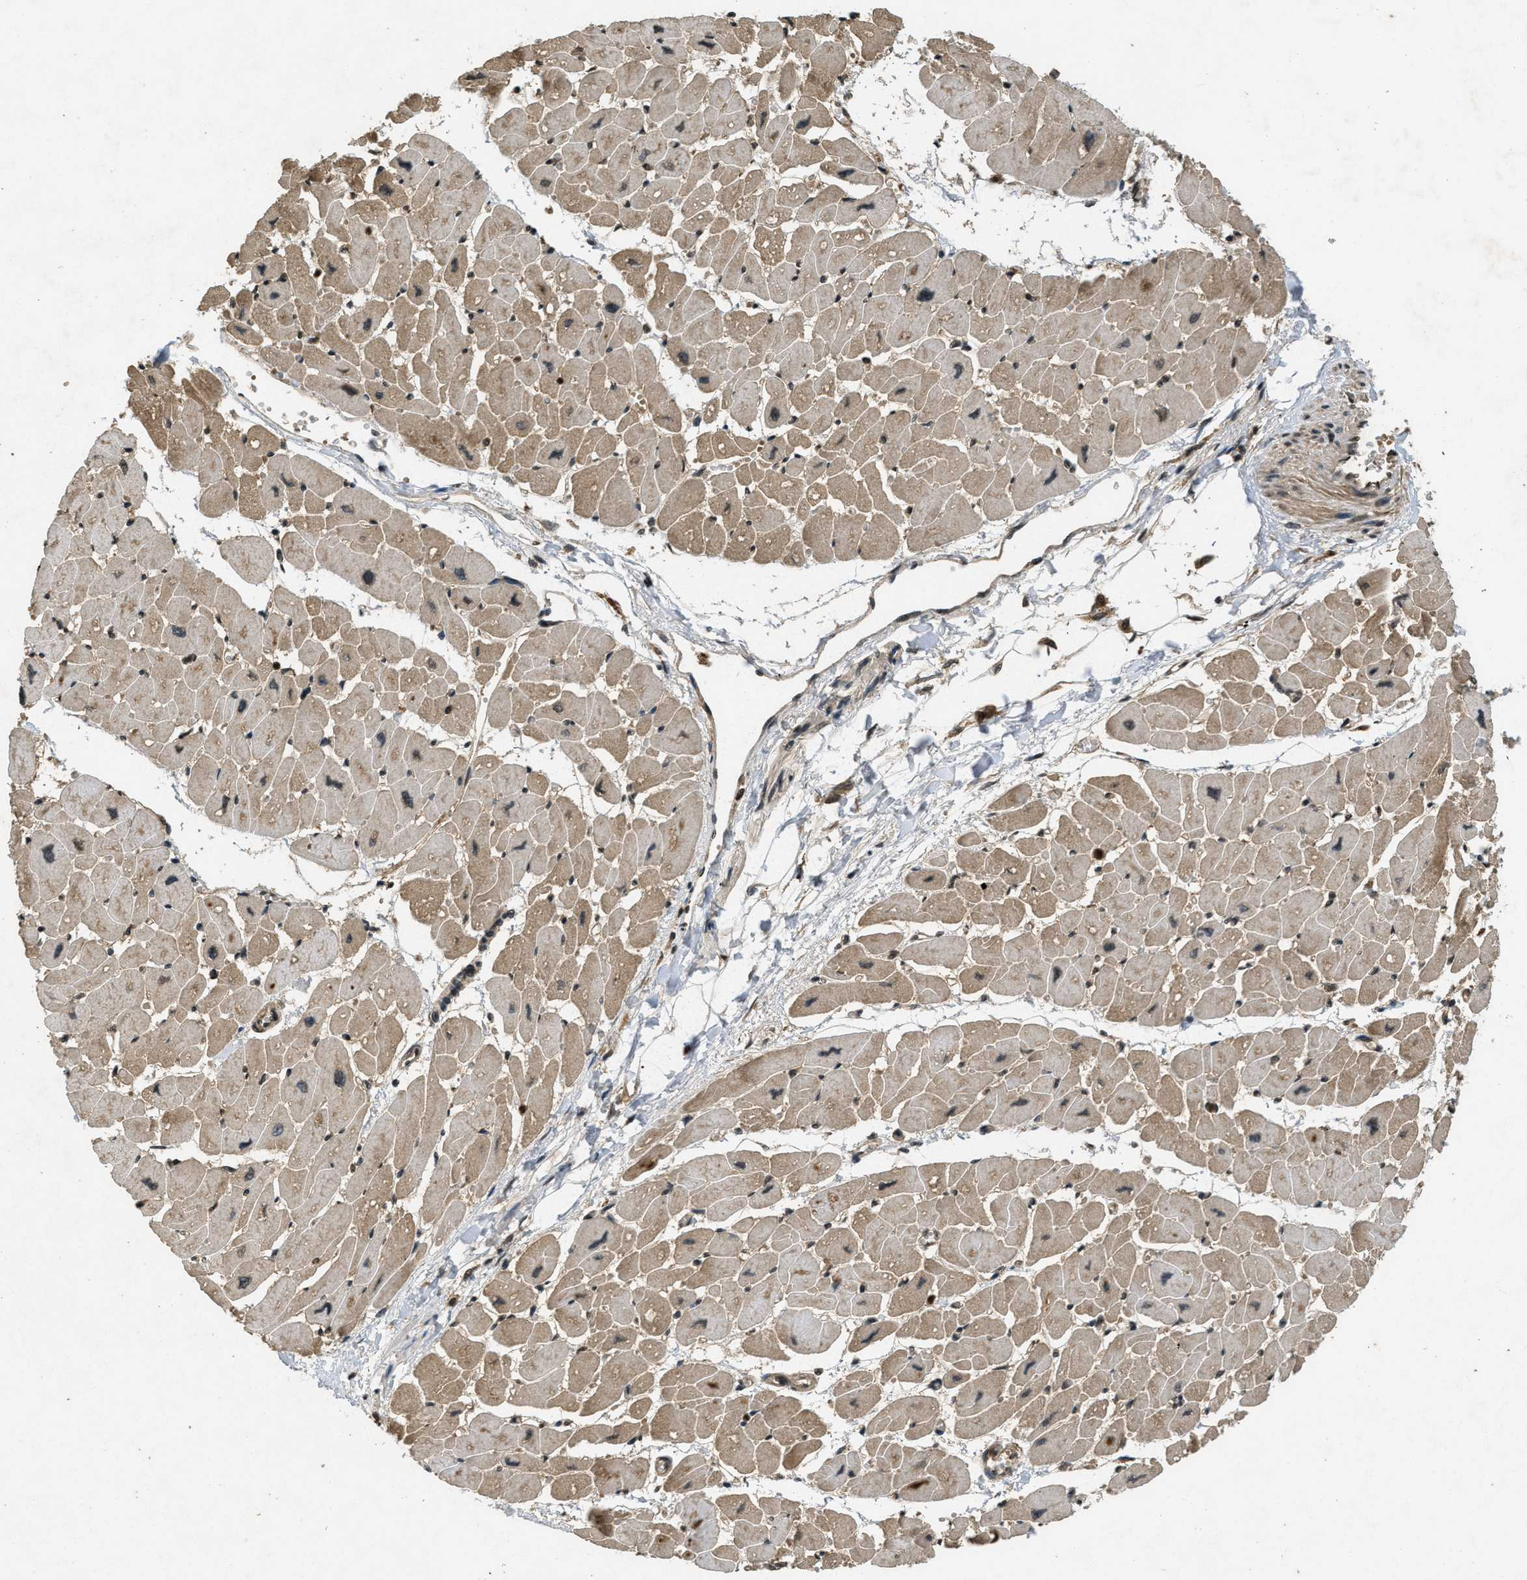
{"staining": {"intensity": "moderate", "quantity": ">75%", "location": "cytoplasmic/membranous,nuclear"}, "tissue": "heart muscle", "cell_type": "Cardiomyocytes", "image_type": "normal", "snomed": [{"axis": "morphology", "description": "Normal tissue, NOS"}, {"axis": "topography", "description": "Heart"}], "caption": "Immunohistochemistry staining of benign heart muscle, which reveals medium levels of moderate cytoplasmic/membranous,nuclear staining in approximately >75% of cardiomyocytes indicating moderate cytoplasmic/membranous,nuclear protein positivity. The staining was performed using DAB (brown) for protein detection and nuclei were counterstained in hematoxylin (blue).", "gene": "ATG7", "patient": {"sex": "female", "age": 54}}